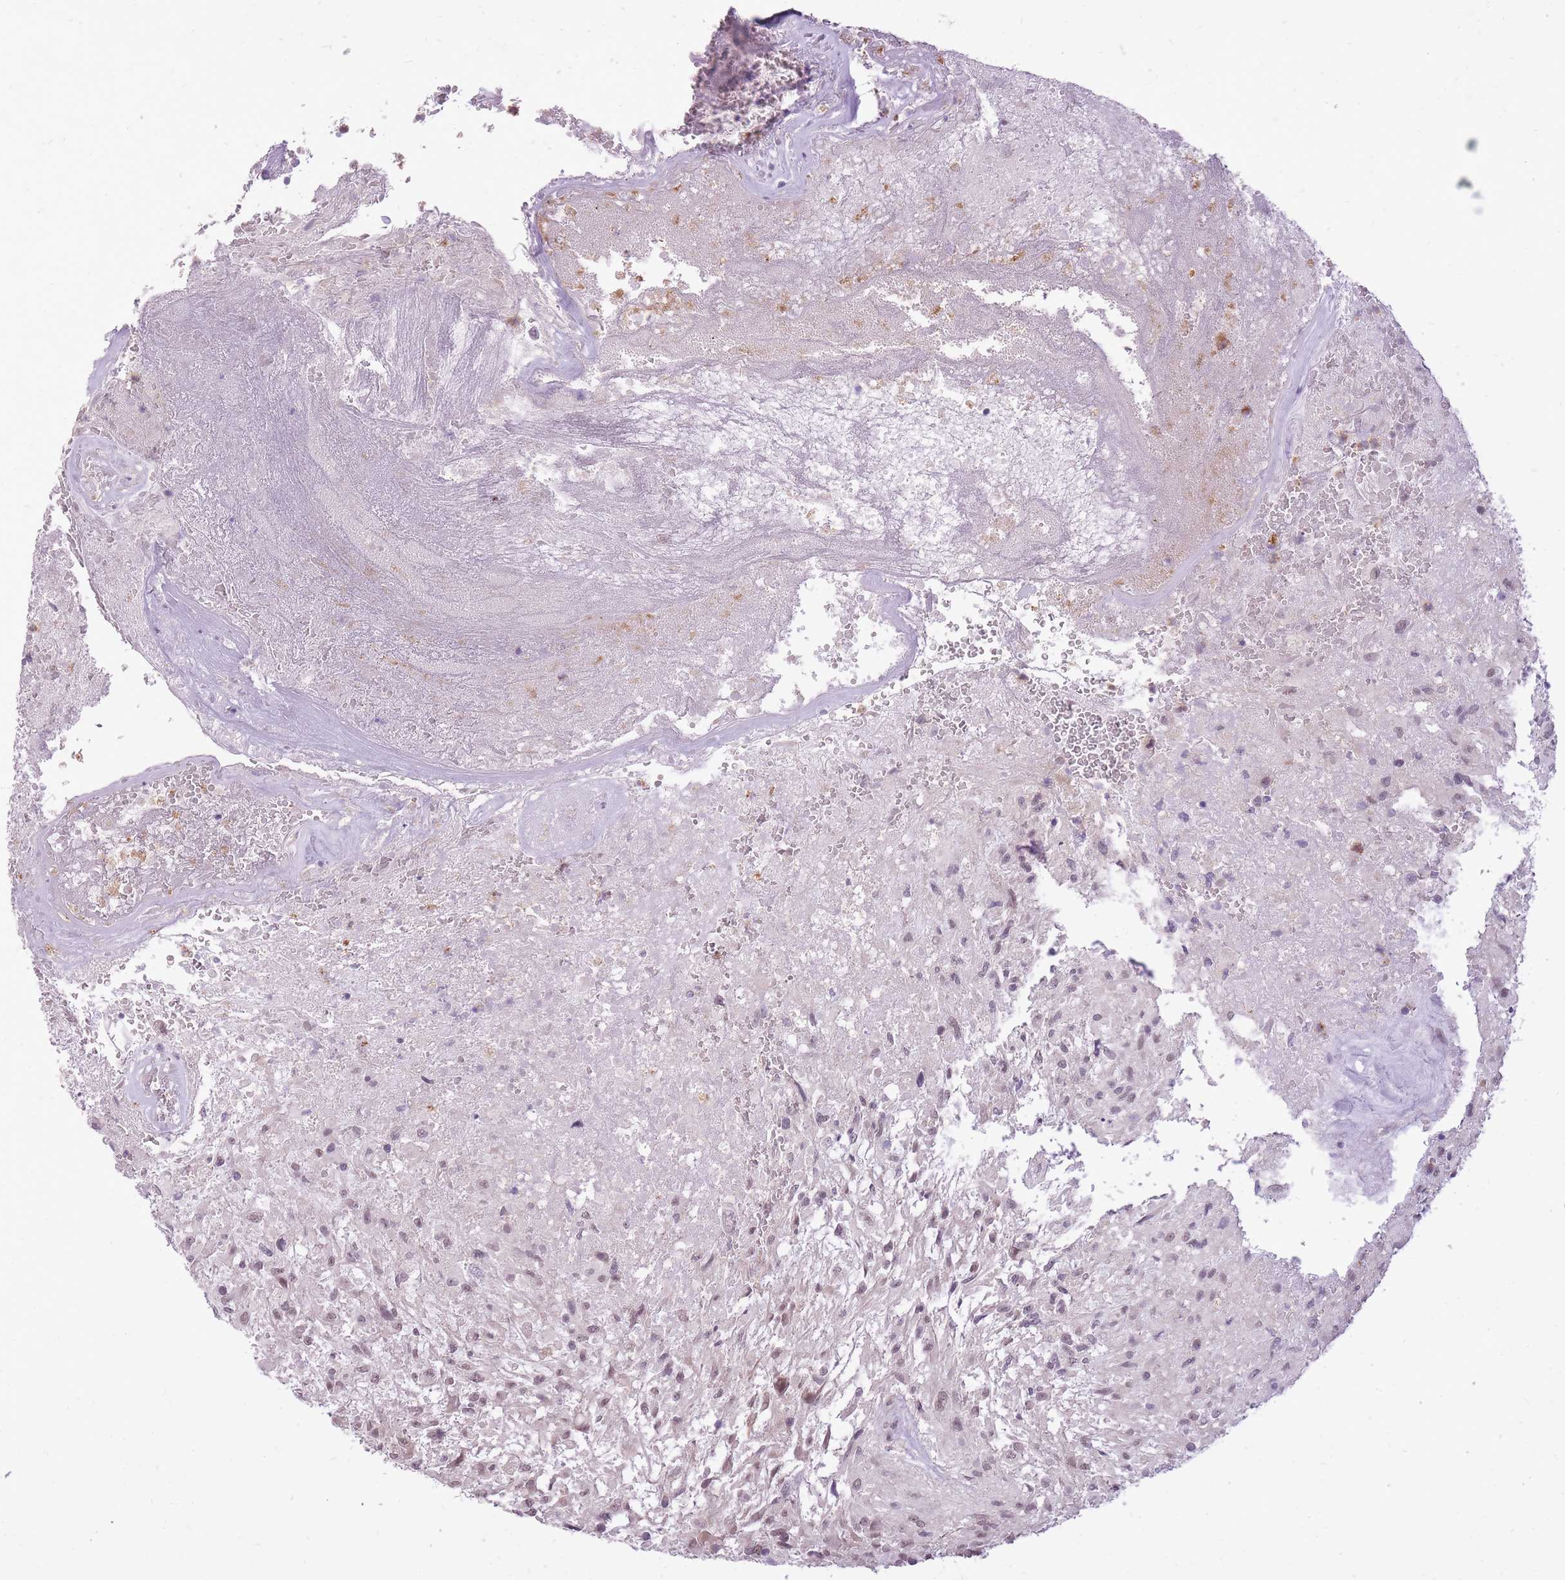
{"staining": {"intensity": "weak", "quantity": ">75%", "location": "nuclear"}, "tissue": "glioma", "cell_type": "Tumor cells", "image_type": "cancer", "snomed": [{"axis": "morphology", "description": "Glioma, malignant, High grade"}, {"axis": "topography", "description": "Brain"}], "caption": "High-power microscopy captured an IHC image of malignant glioma (high-grade), revealing weak nuclear expression in approximately >75% of tumor cells.", "gene": "TIGD1", "patient": {"sex": "male", "age": 56}}